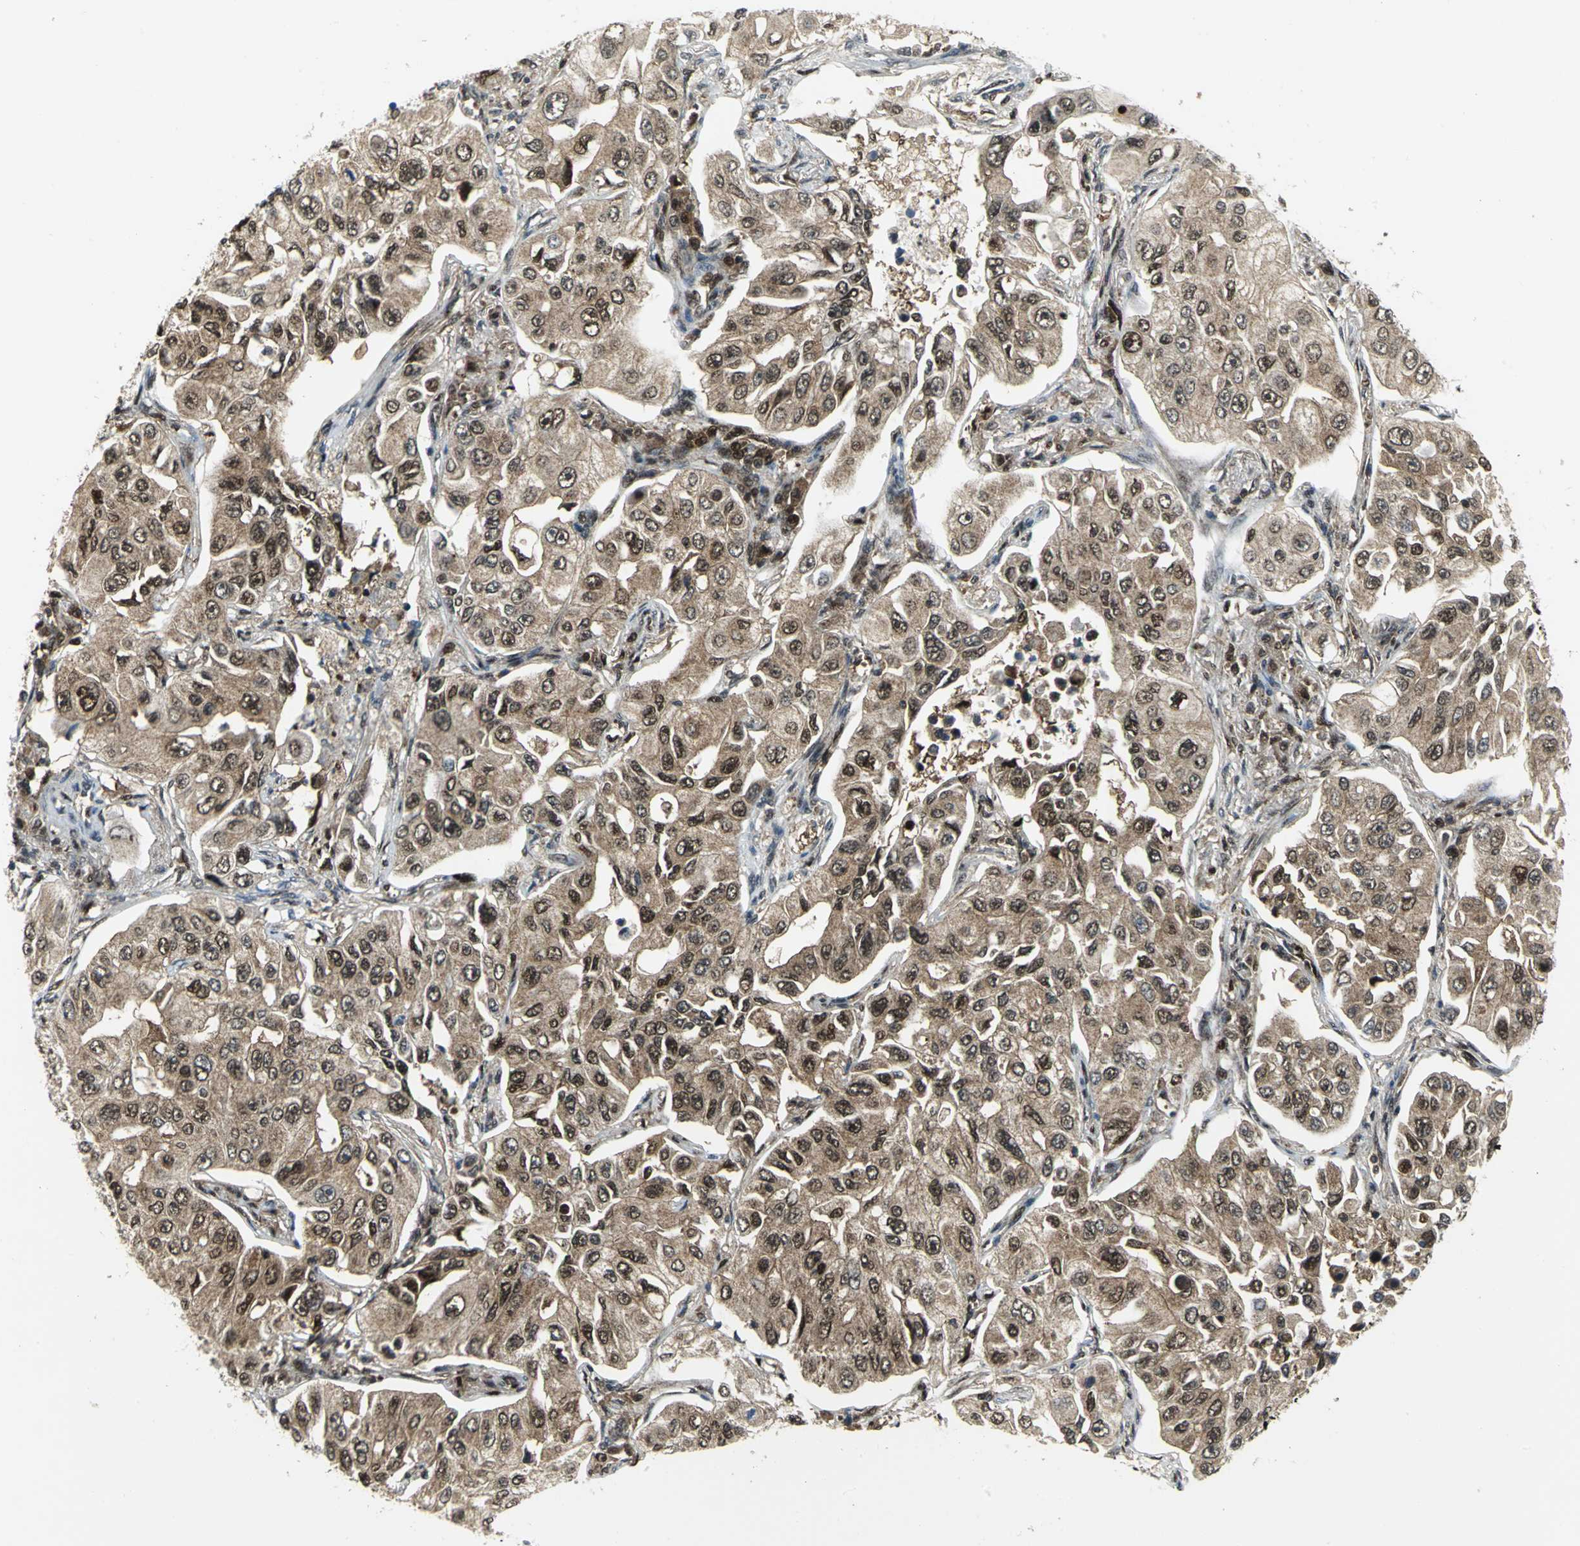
{"staining": {"intensity": "moderate", "quantity": "25%-75%", "location": "cytoplasmic/membranous,nuclear"}, "tissue": "lung cancer", "cell_type": "Tumor cells", "image_type": "cancer", "snomed": [{"axis": "morphology", "description": "Adenocarcinoma, NOS"}, {"axis": "topography", "description": "Lung"}], "caption": "Approximately 25%-75% of tumor cells in adenocarcinoma (lung) reveal moderate cytoplasmic/membranous and nuclear protein expression as visualized by brown immunohistochemical staining.", "gene": "PSMA4", "patient": {"sex": "male", "age": 84}}